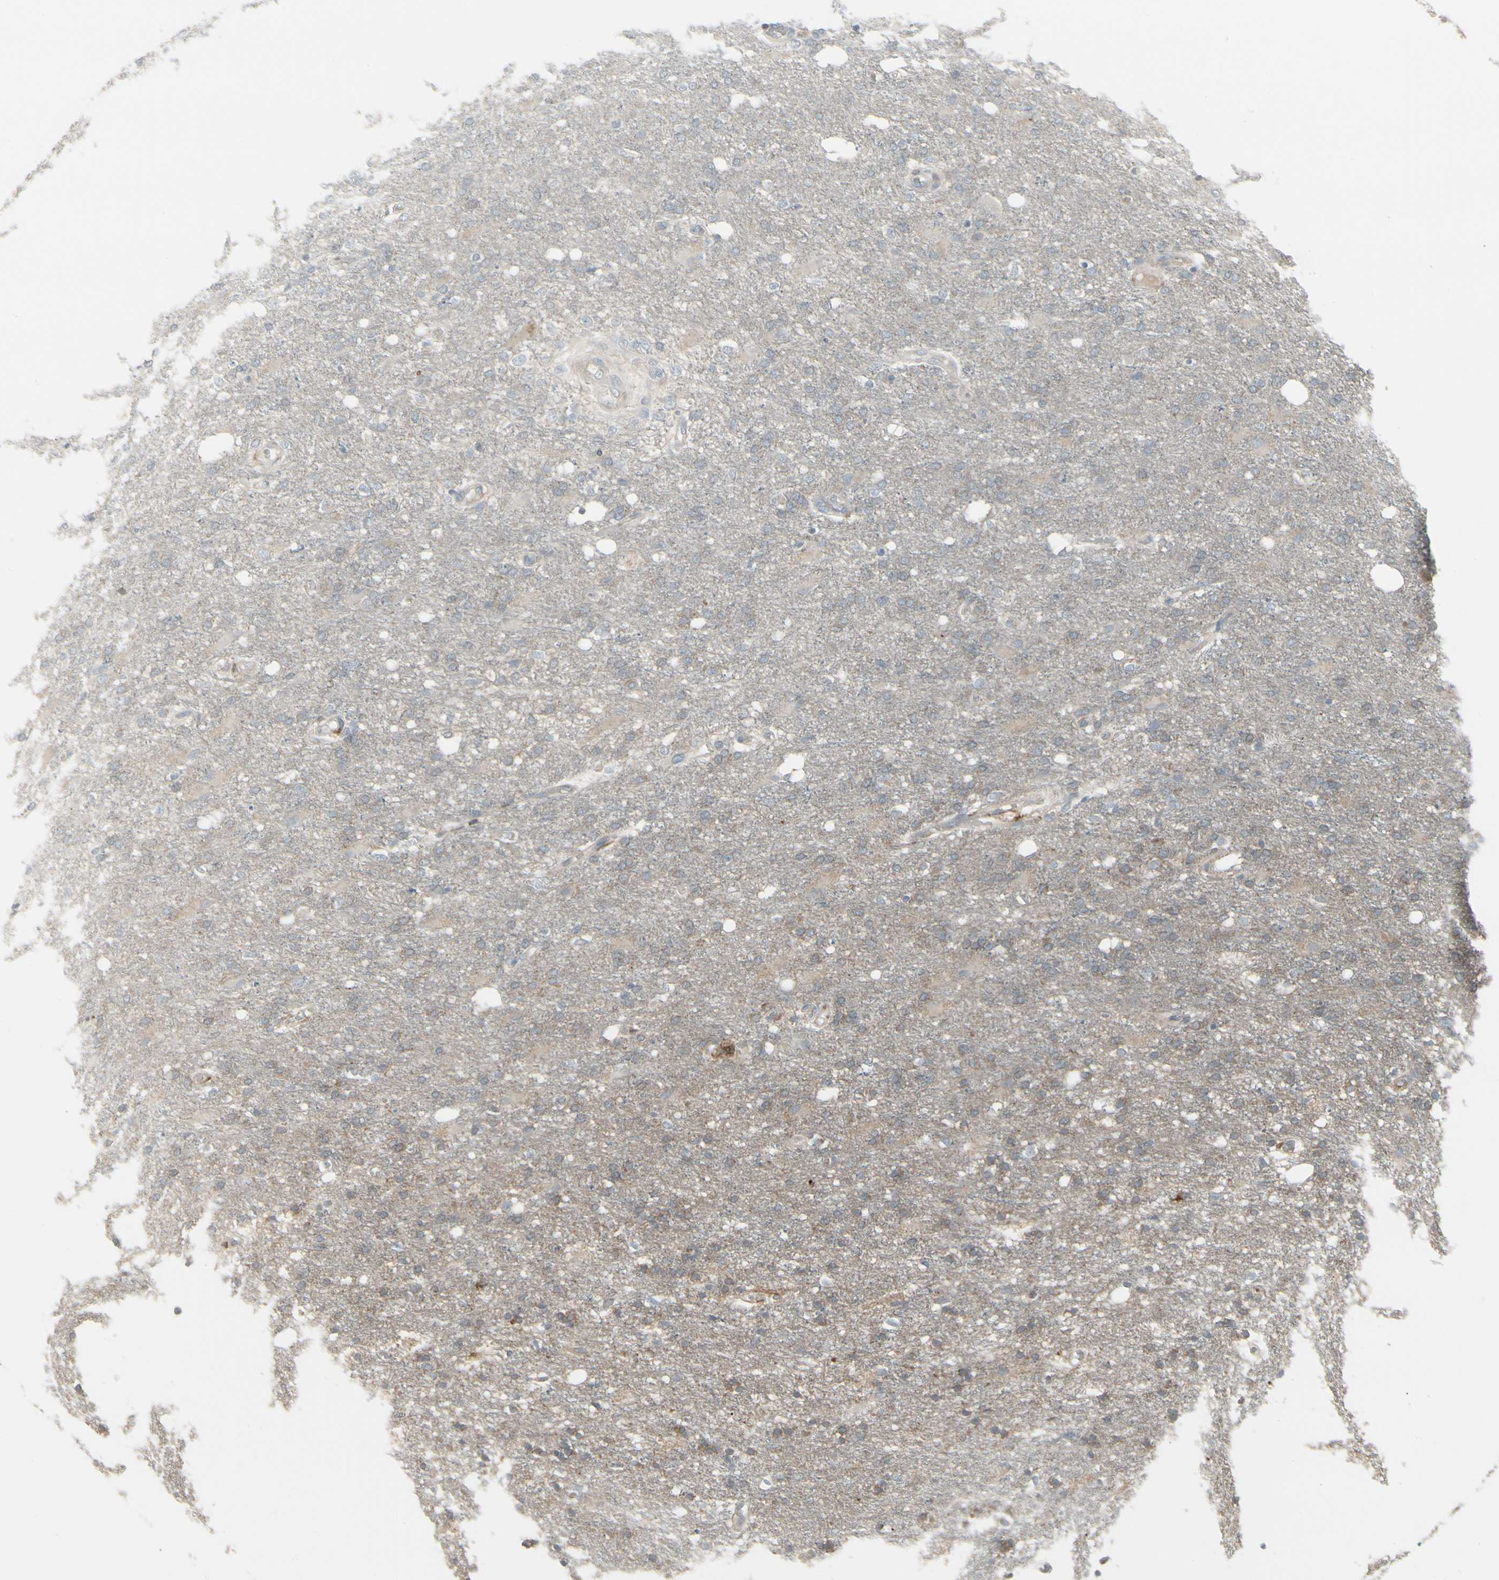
{"staining": {"intensity": "weak", "quantity": "25%-75%", "location": "cytoplasmic/membranous"}, "tissue": "glioma", "cell_type": "Tumor cells", "image_type": "cancer", "snomed": [{"axis": "morphology", "description": "Normal tissue, NOS"}, {"axis": "morphology", "description": "Glioma, malignant, High grade"}, {"axis": "topography", "description": "Cerebral cortex"}], "caption": "A high-resolution image shows immunohistochemistry staining of malignant high-grade glioma, which demonstrates weak cytoplasmic/membranous positivity in about 25%-75% of tumor cells.", "gene": "EPS15", "patient": {"sex": "male", "age": 77}}